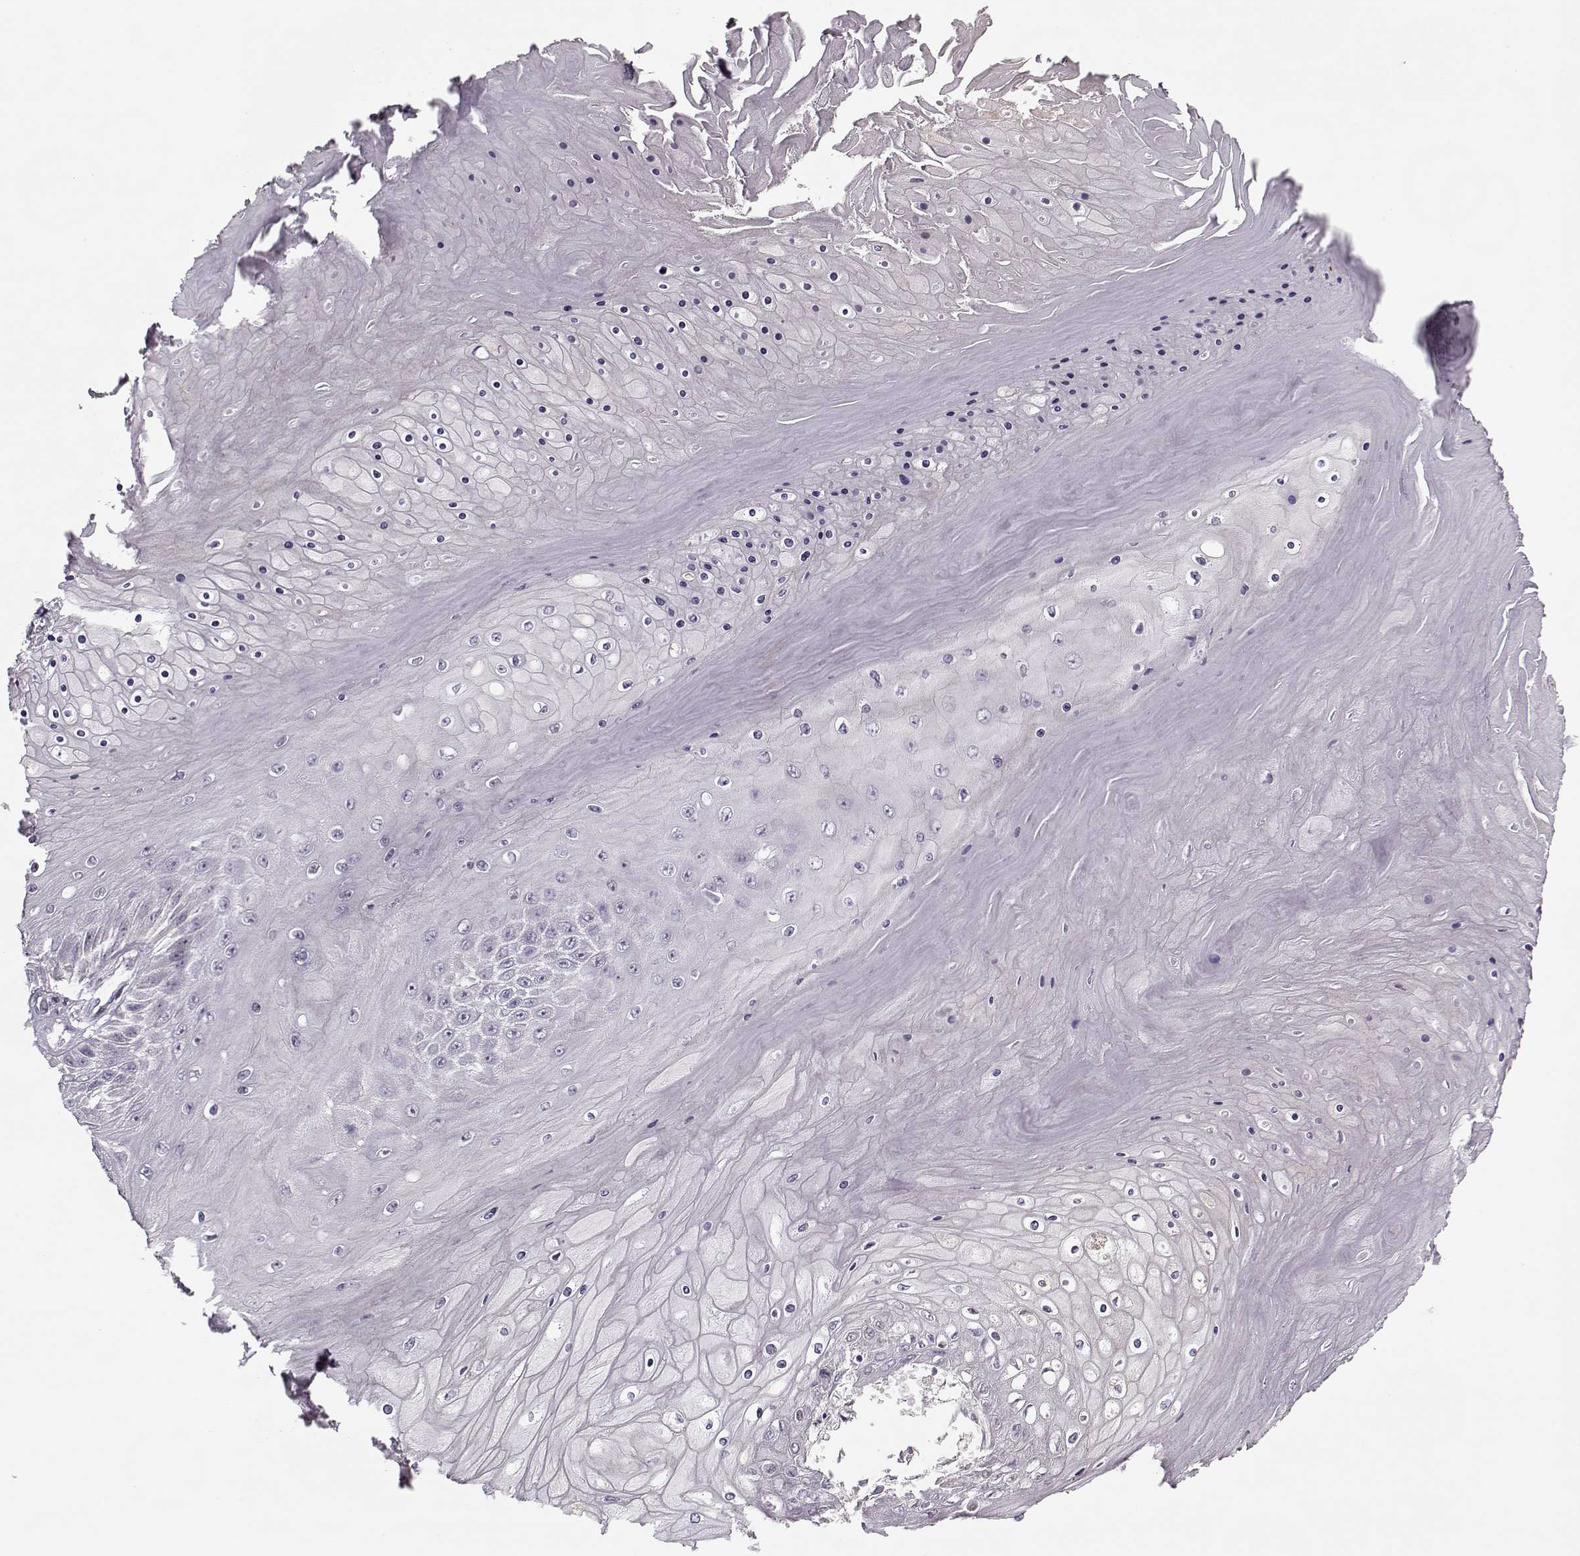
{"staining": {"intensity": "negative", "quantity": "none", "location": "none"}, "tissue": "skin cancer", "cell_type": "Tumor cells", "image_type": "cancer", "snomed": [{"axis": "morphology", "description": "Squamous cell carcinoma, NOS"}, {"axis": "topography", "description": "Skin"}], "caption": "Skin cancer was stained to show a protein in brown. There is no significant staining in tumor cells.", "gene": "KRT9", "patient": {"sex": "male", "age": 62}}